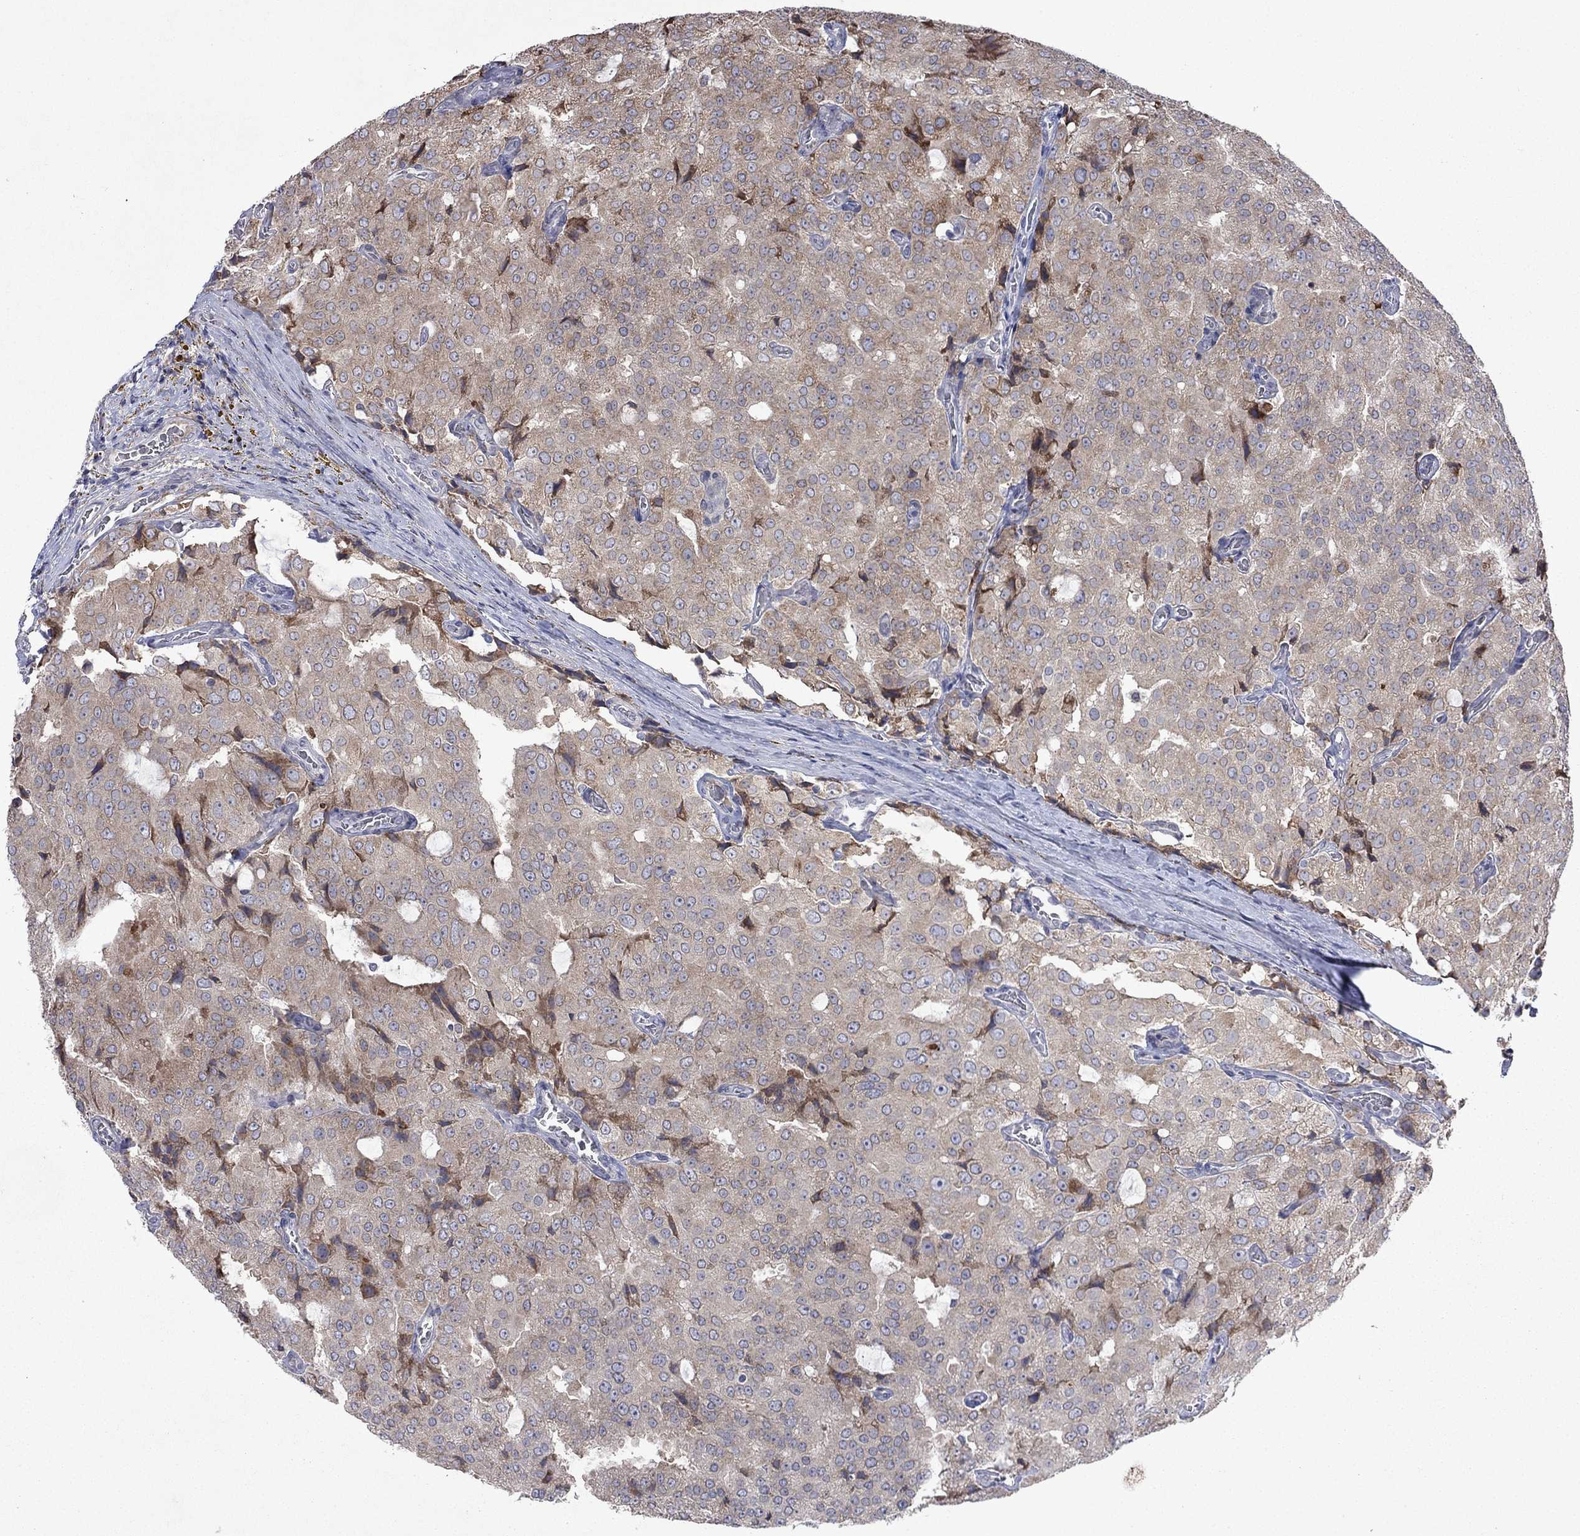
{"staining": {"intensity": "moderate", "quantity": "<25%", "location": "cytoplasmic/membranous"}, "tissue": "prostate cancer", "cell_type": "Tumor cells", "image_type": "cancer", "snomed": [{"axis": "morphology", "description": "Adenocarcinoma, NOS"}, {"axis": "topography", "description": "Prostate and seminal vesicle, NOS"}, {"axis": "topography", "description": "Prostate"}], "caption": "A brown stain shows moderate cytoplasmic/membranous expression of a protein in adenocarcinoma (prostate) tumor cells.", "gene": "TMEM97", "patient": {"sex": "male", "age": 67}}